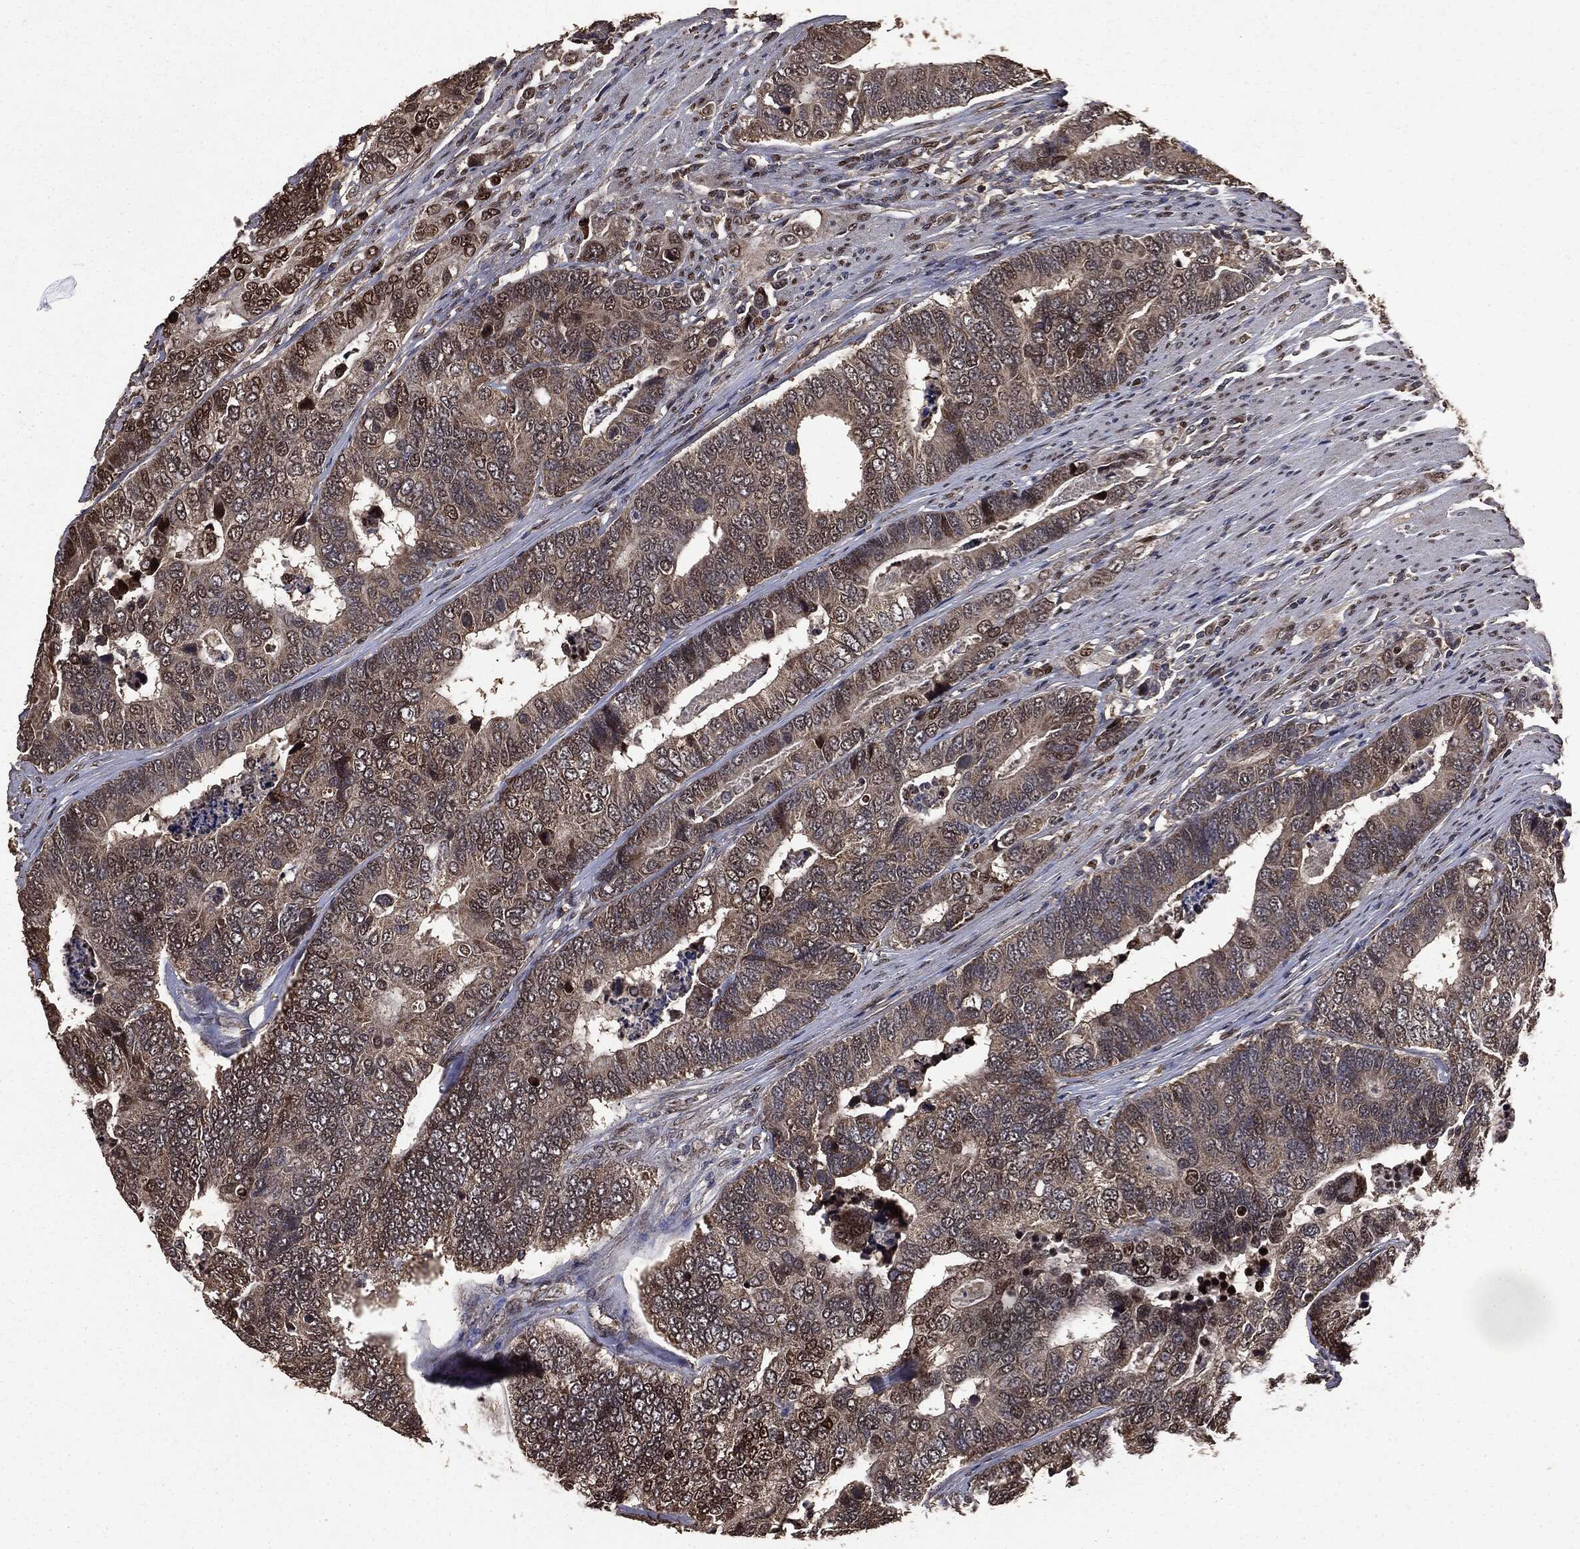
{"staining": {"intensity": "strong", "quantity": "<25%", "location": "cytoplasmic/membranous,nuclear"}, "tissue": "colorectal cancer", "cell_type": "Tumor cells", "image_type": "cancer", "snomed": [{"axis": "morphology", "description": "Adenocarcinoma, NOS"}, {"axis": "topography", "description": "Colon"}], "caption": "Protein staining demonstrates strong cytoplasmic/membranous and nuclear expression in approximately <25% of tumor cells in adenocarcinoma (colorectal). The staining is performed using DAB (3,3'-diaminobenzidine) brown chromogen to label protein expression. The nuclei are counter-stained blue using hematoxylin.", "gene": "PPP6R2", "patient": {"sex": "female", "age": 72}}